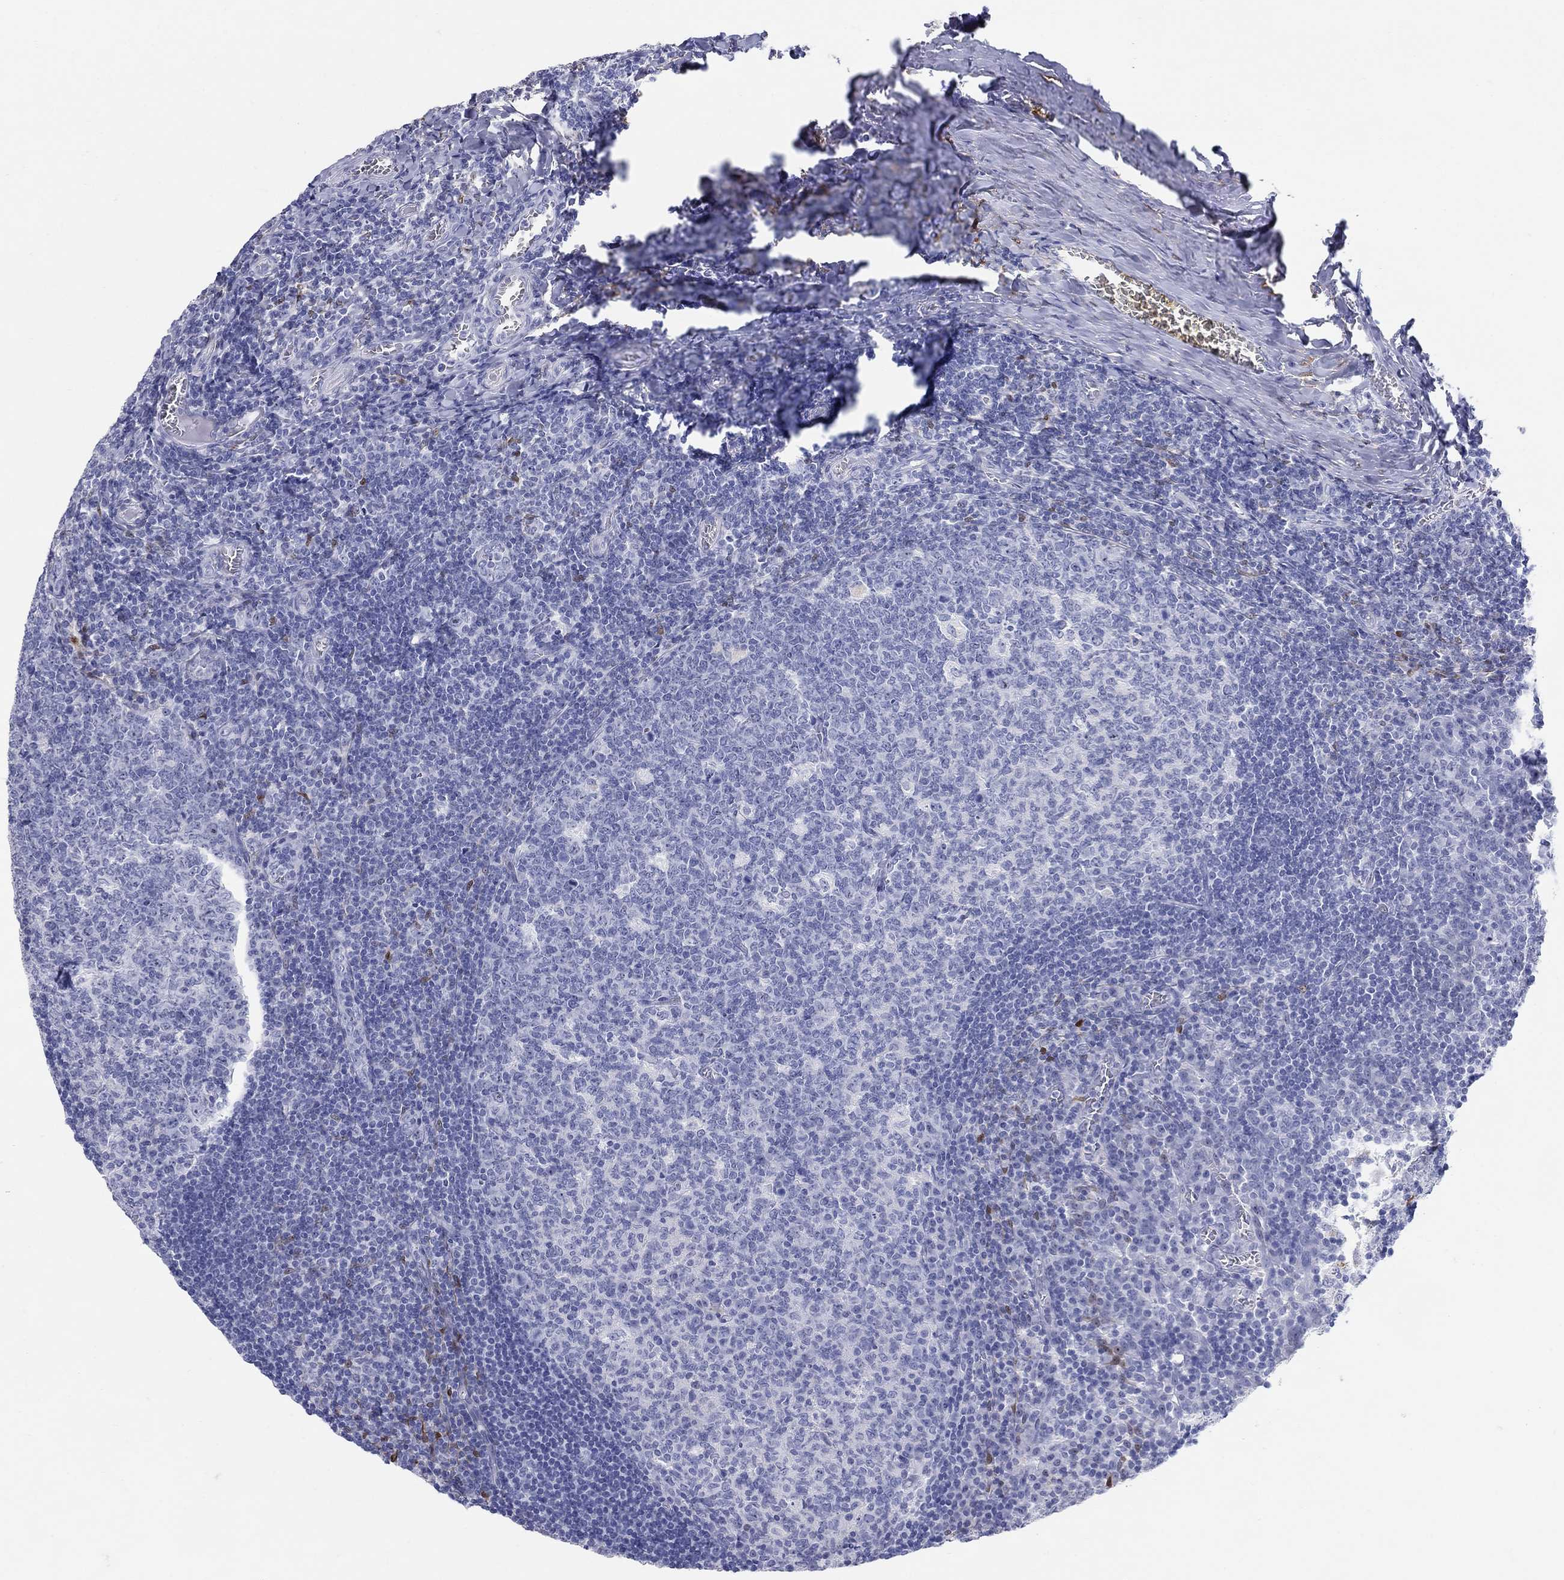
{"staining": {"intensity": "negative", "quantity": "none", "location": "none"}, "tissue": "tonsil", "cell_type": "Germinal center cells", "image_type": "normal", "snomed": [{"axis": "morphology", "description": "Normal tissue, NOS"}, {"axis": "topography", "description": "Tonsil"}], "caption": "Immunohistochemistry (IHC) photomicrograph of unremarkable tonsil stained for a protein (brown), which reveals no positivity in germinal center cells.", "gene": "AKR1C1", "patient": {"sex": "female", "age": 13}}